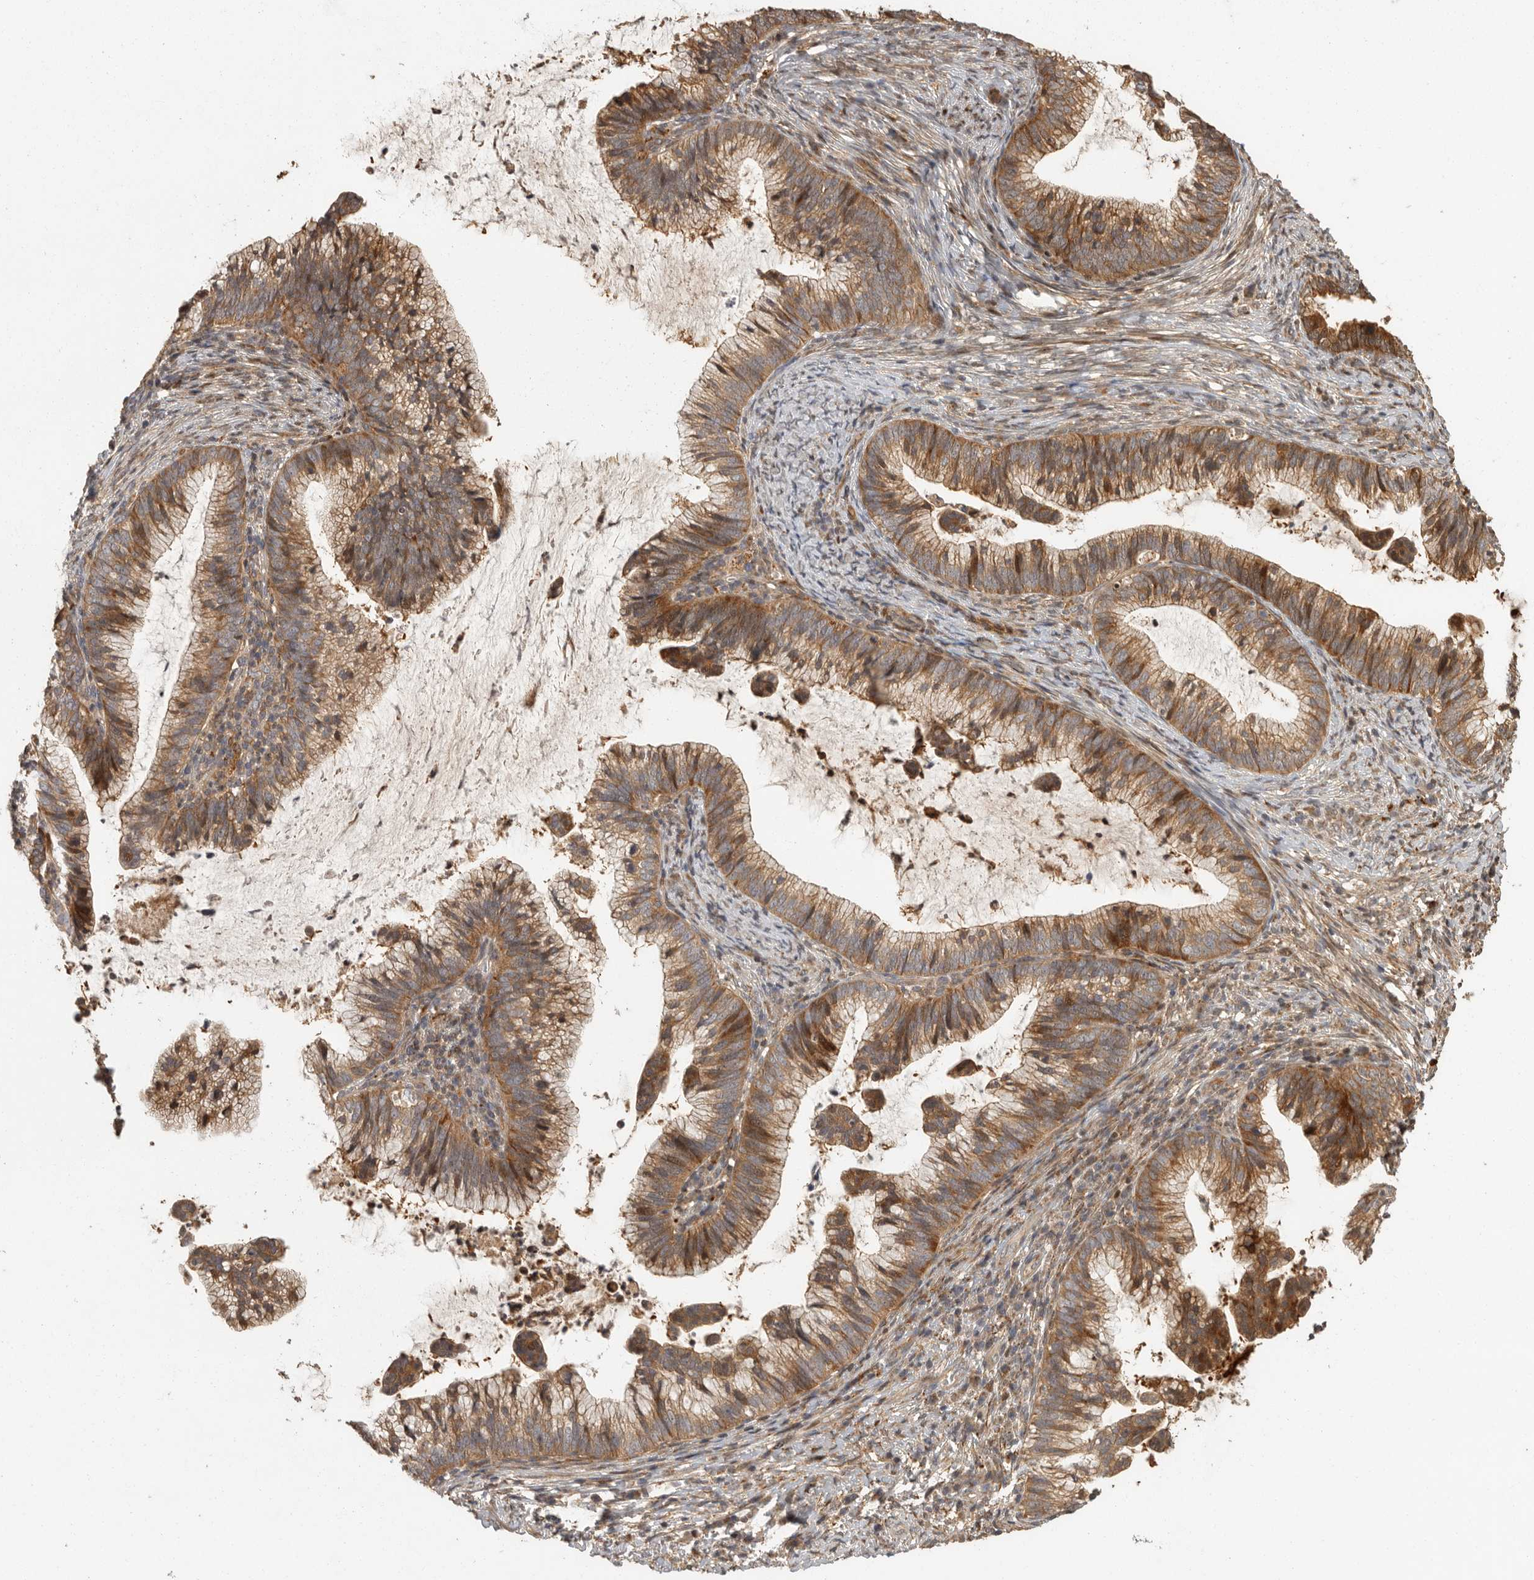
{"staining": {"intensity": "moderate", "quantity": ">75%", "location": "cytoplasmic/membranous,nuclear"}, "tissue": "cervical cancer", "cell_type": "Tumor cells", "image_type": "cancer", "snomed": [{"axis": "morphology", "description": "Adenocarcinoma, NOS"}, {"axis": "topography", "description": "Cervix"}], "caption": "A histopathology image showing moderate cytoplasmic/membranous and nuclear expression in about >75% of tumor cells in cervical cancer (adenocarcinoma), as visualized by brown immunohistochemical staining.", "gene": "SWT1", "patient": {"sex": "female", "age": 36}}